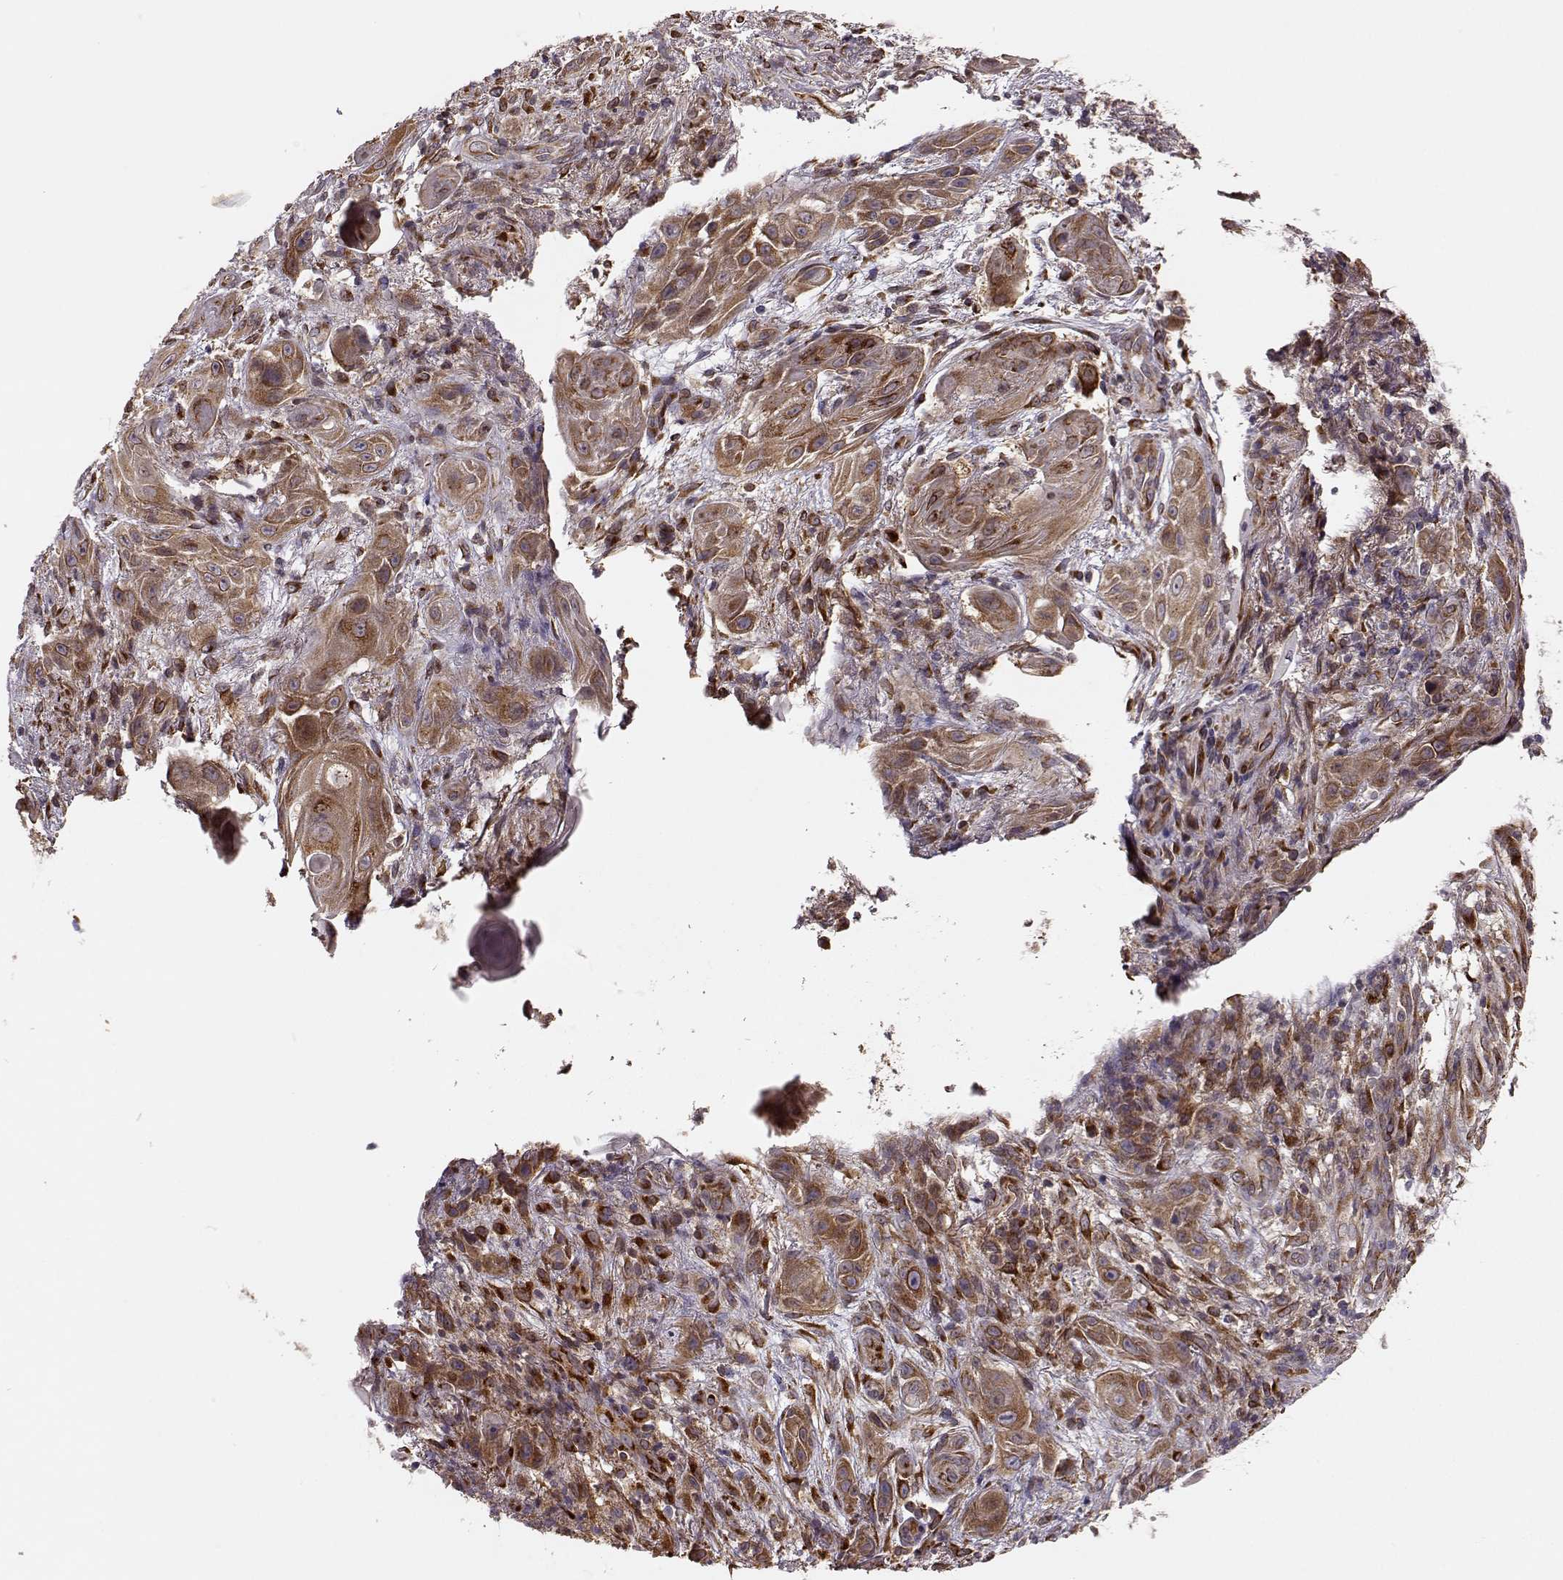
{"staining": {"intensity": "moderate", "quantity": "<25%", "location": "cytoplasmic/membranous"}, "tissue": "skin cancer", "cell_type": "Tumor cells", "image_type": "cancer", "snomed": [{"axis": "morphology", "description": "Squamous cell carcinoma, NOS"}, {"axis": "topography", "description": "Skin"}], "caption": "This histopathology image demonstrates immunohistochemistry staining of human skin cancer (squamous cell carcinoma), with low moderate cytoplasmic/membranous expression in approximately <25% of tumor cells.", "gene": "YIPF5", "patient": {"sex": "male", "age": 62}}